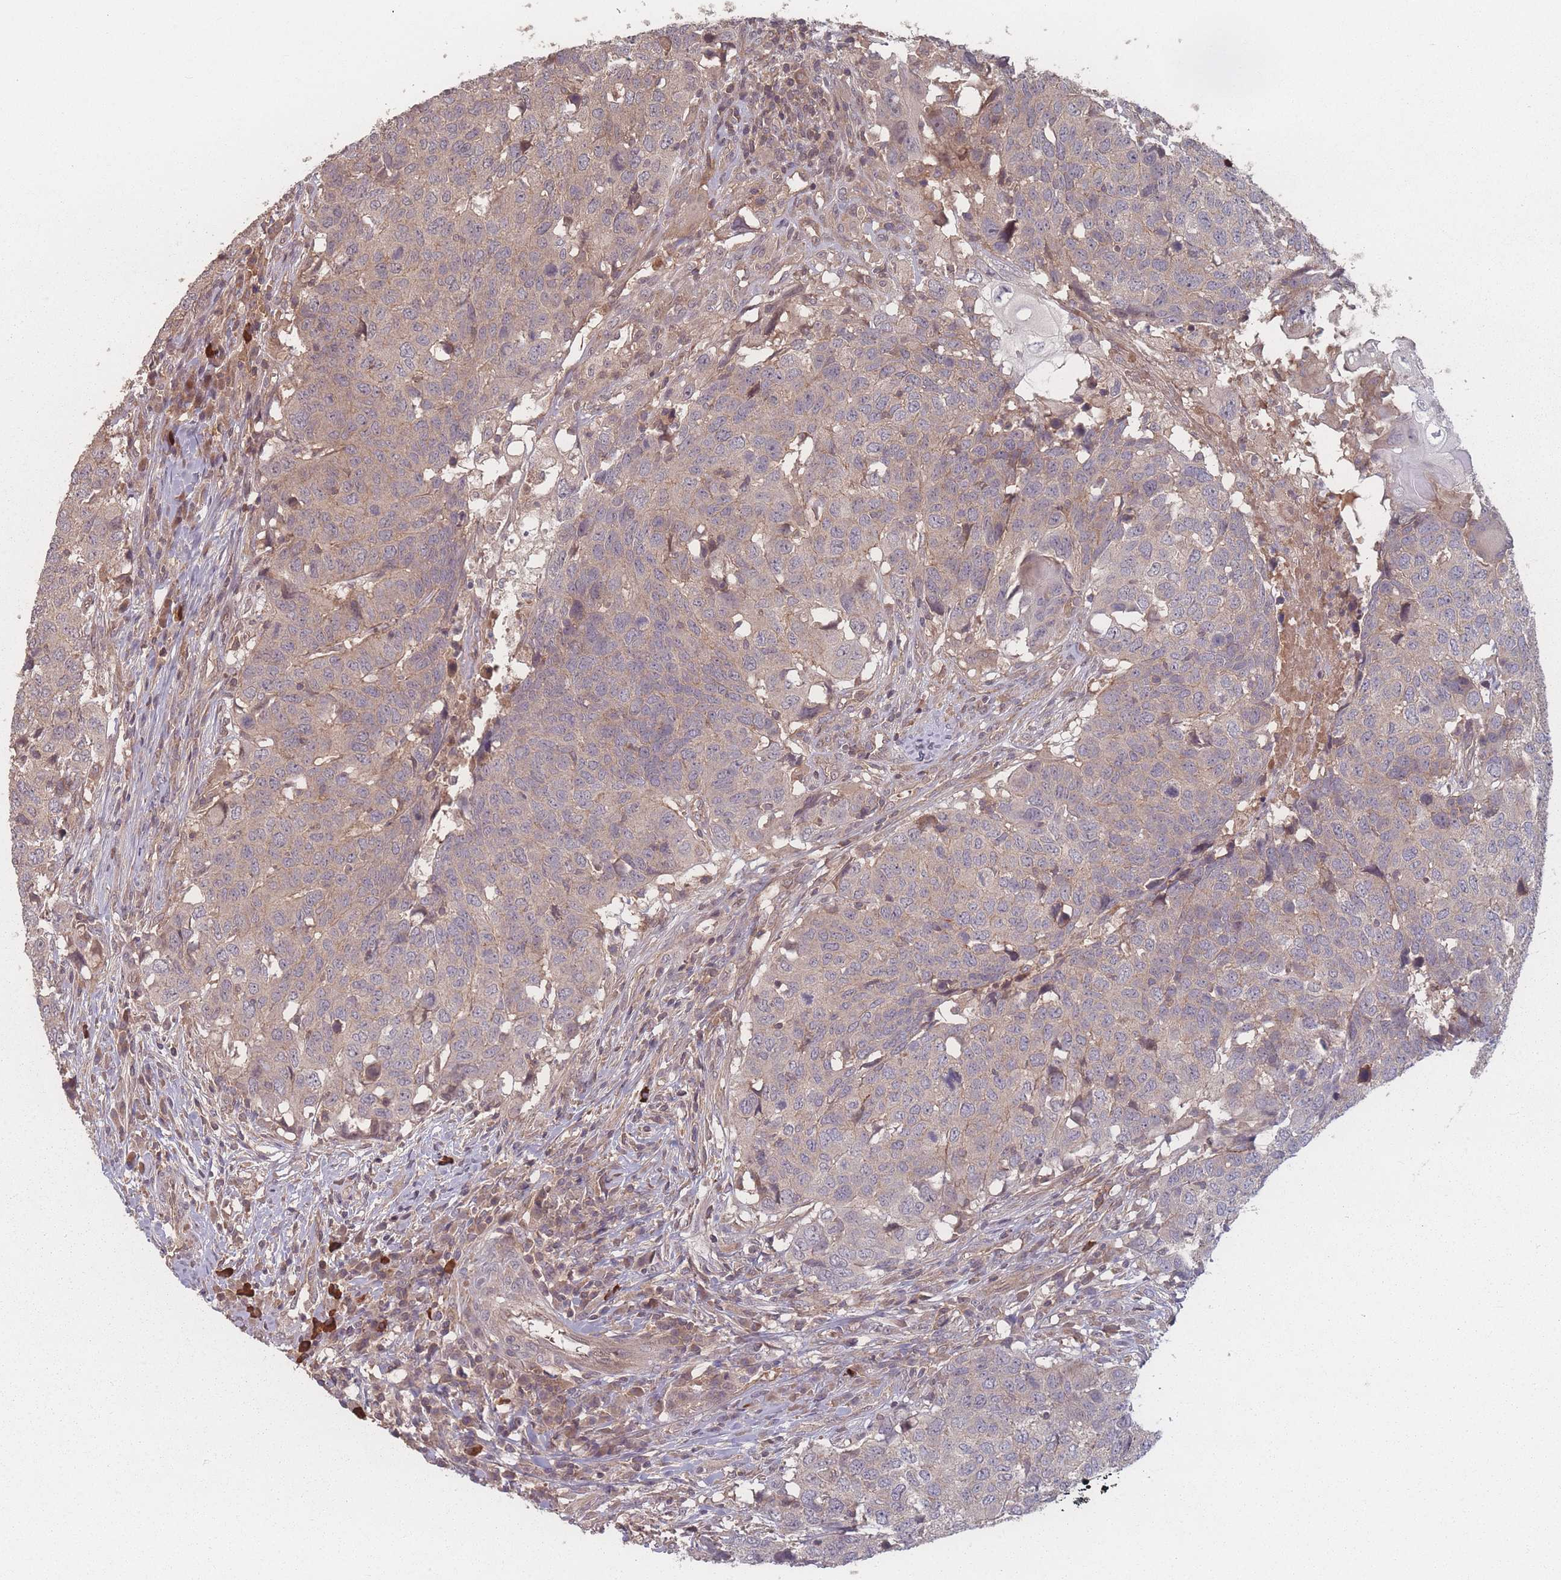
{"staining": {"intensity": "weak", "quantity": "25%-75%", "location": "cytoplasmic/membranous"}, "tissue": "head and neck cancer", "cell_type": "Tumor cells", "image_type": "cancer", "snomed": [{"axis": "morphology", "description": "Normal tissue, NOS"}, {"axis": "morphology", "description": "Squamous cell carcinoma, NOS"}, {"axis": "topography", "description": "Skeletal muscle"}, {"axis": "topography", "description": "Vascular tissue"}, {"axis": "topography", "description": "Peripheral nerve tissue"}, {"axis": "topography", "description": "Head-Neck"}], "caption": "Approximately 25%-75% of tumor cells in head and neck squamous cell carcinoma reveal weak cytoplasmic/membranous protein positivity as visualized by brown immunohistochemical staining.", "gene": "HAGH", "patient": {"sex": "male", "age": 66}}